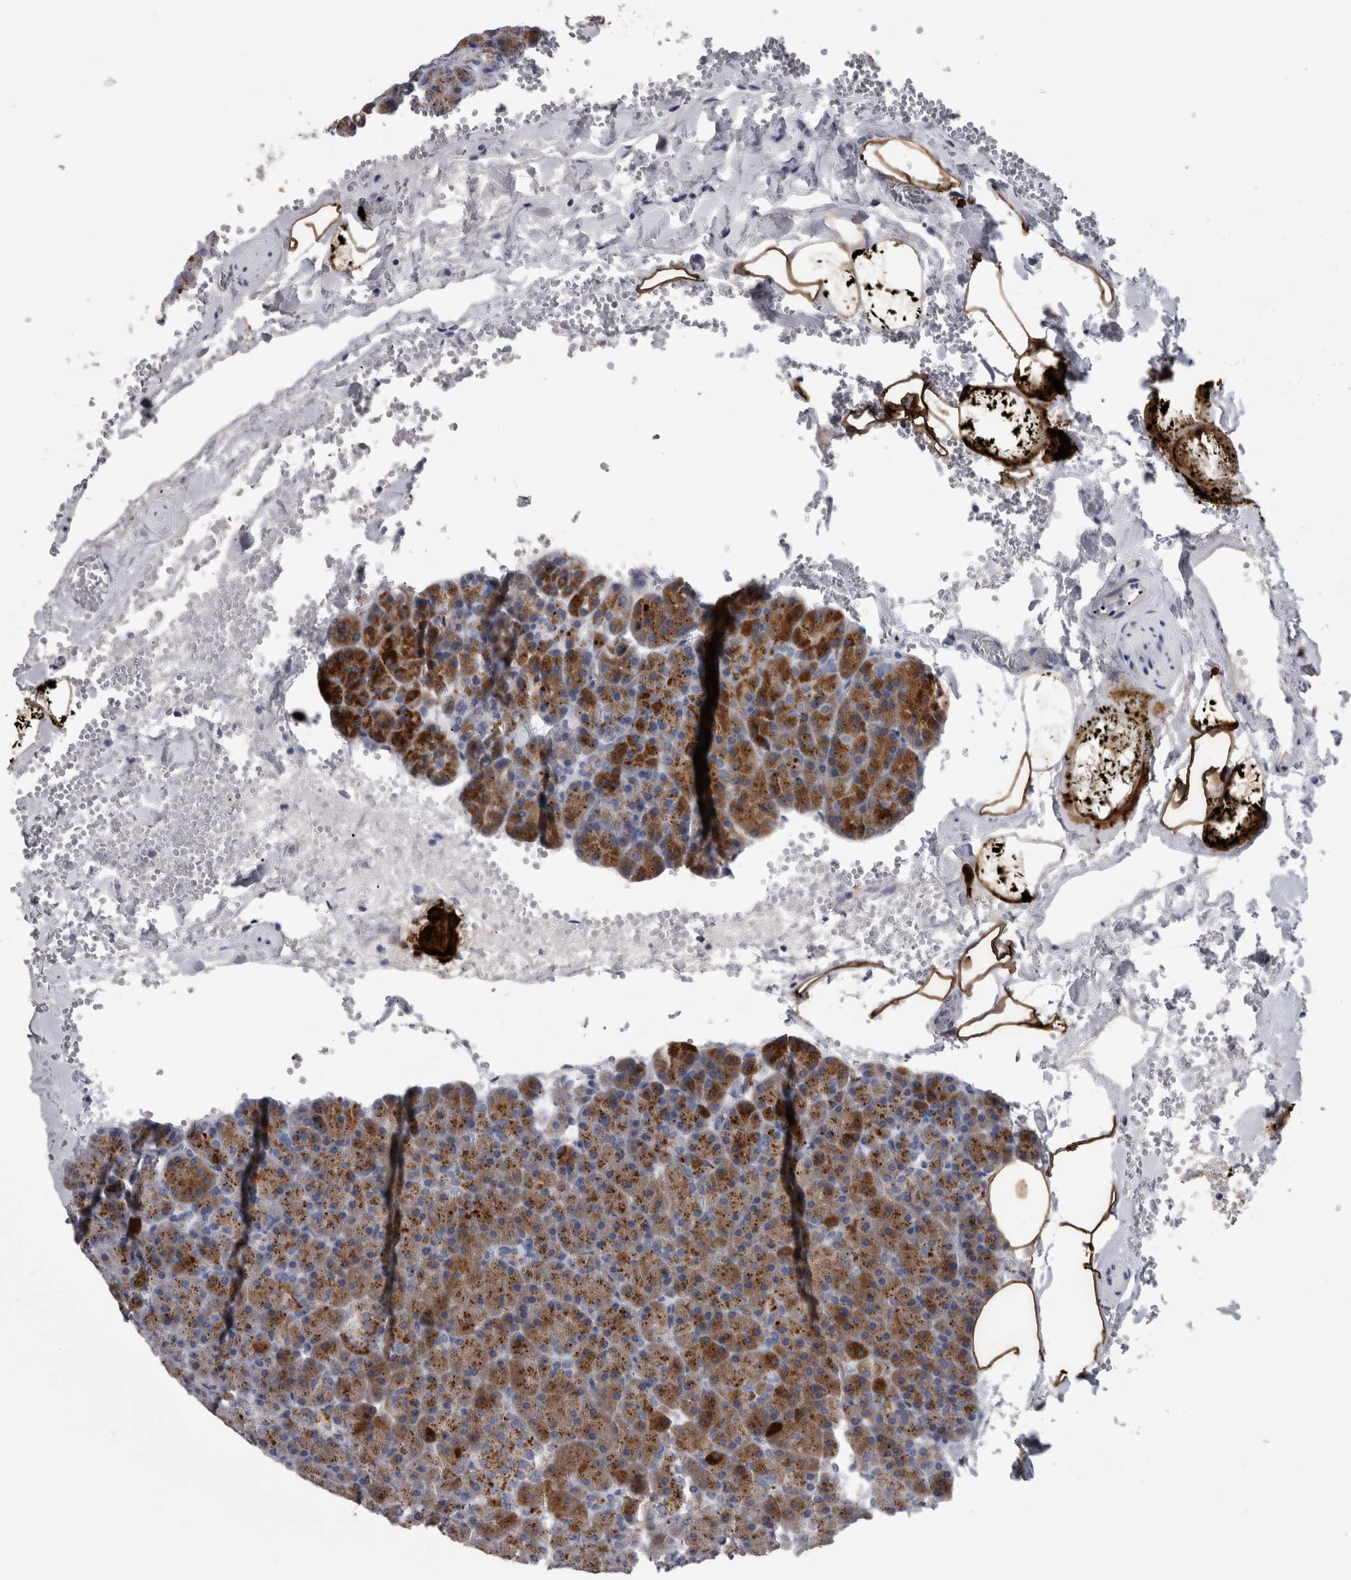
{"staining": {"intensity": "strong", "quantity": "25%-75%", "location": "cytoplasmic/membranous"}, "tissue": "pancreas", "cell_type": "Exocrine glandular cells", "image_type": "normal", "snomed": [{"axis": "morphology", "description": "Normal tissue, NOS"}, {"axis": "morphology", "description": "Carcinoid, malignant, NOS"}, {"axis": "topography", "description": "Pancreas"}], "caption": "Protein staining of benign pancreas displays strong cytoplasmic/membranous positivity in approximately 25%-75% of exocrine glandular cells. Immunohistochemistry stains the protein in brown and the nuclei are stained blue.", "gene": "DPP7", "patient": {"sex": "female", "age": 35}}